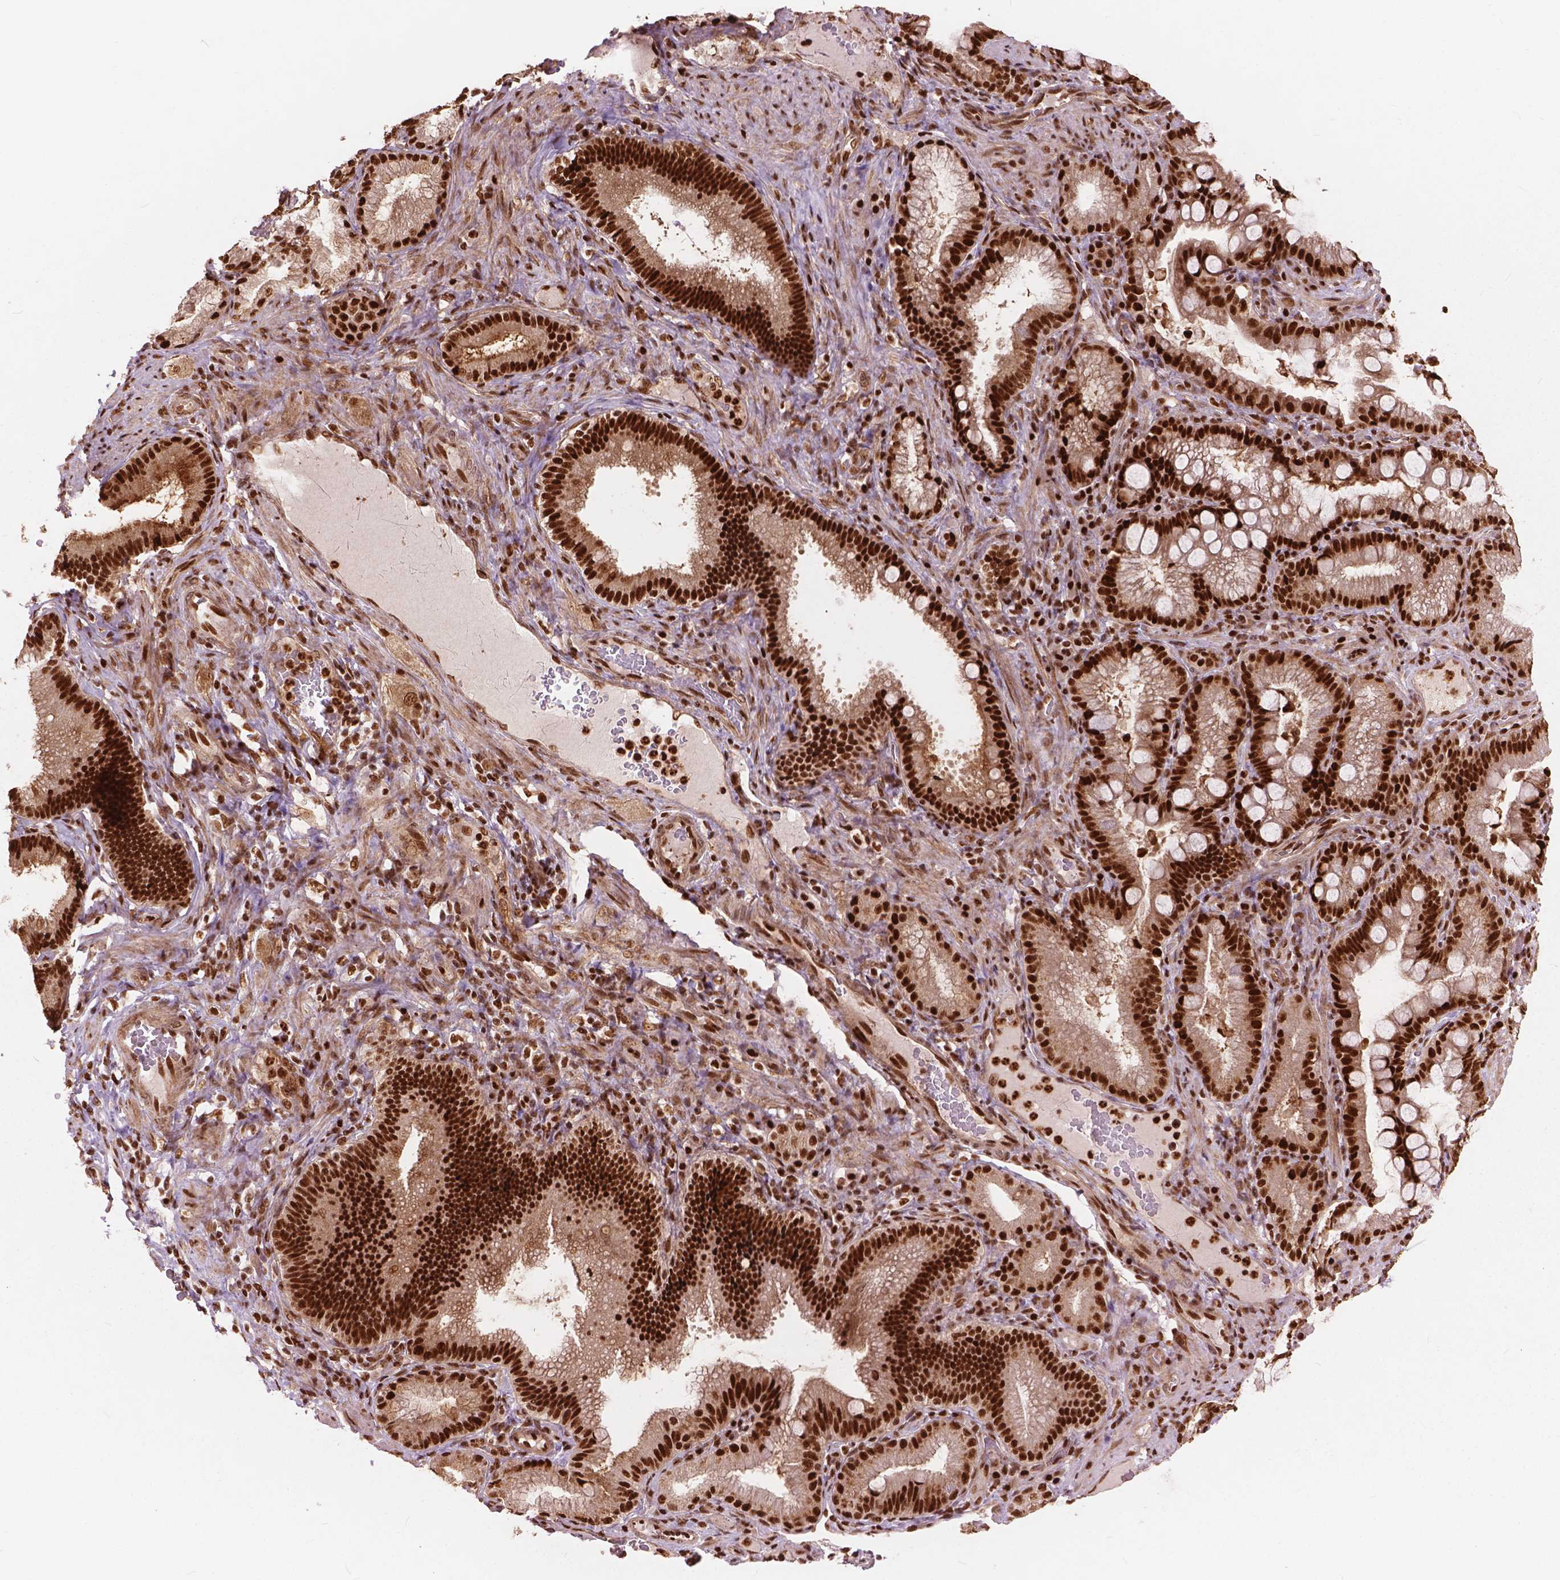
{"staining": {"intensity": "strong", "quantity": ">75%", "location": "cytoplasmic/membranous,nuclear"}, "tissue": "duodenum", "cell_type": "Glandular cells", "image_type": "normal", "snomed": [{"axis": "morphology", "description": "Normal tissue, NOS"}, {"axis": "topography", "description": "Pancreas"}, {"axis": "topography", "description": "Duodenum"}], "caption": "Human duodenum stained for a protein (brown) displays strong cytoplasmic/membranous,nuclear positive expression in approximately >75% of glandular cells.", "gene": "ANP32A", "patient": {"sex": "male", "age": 59}}